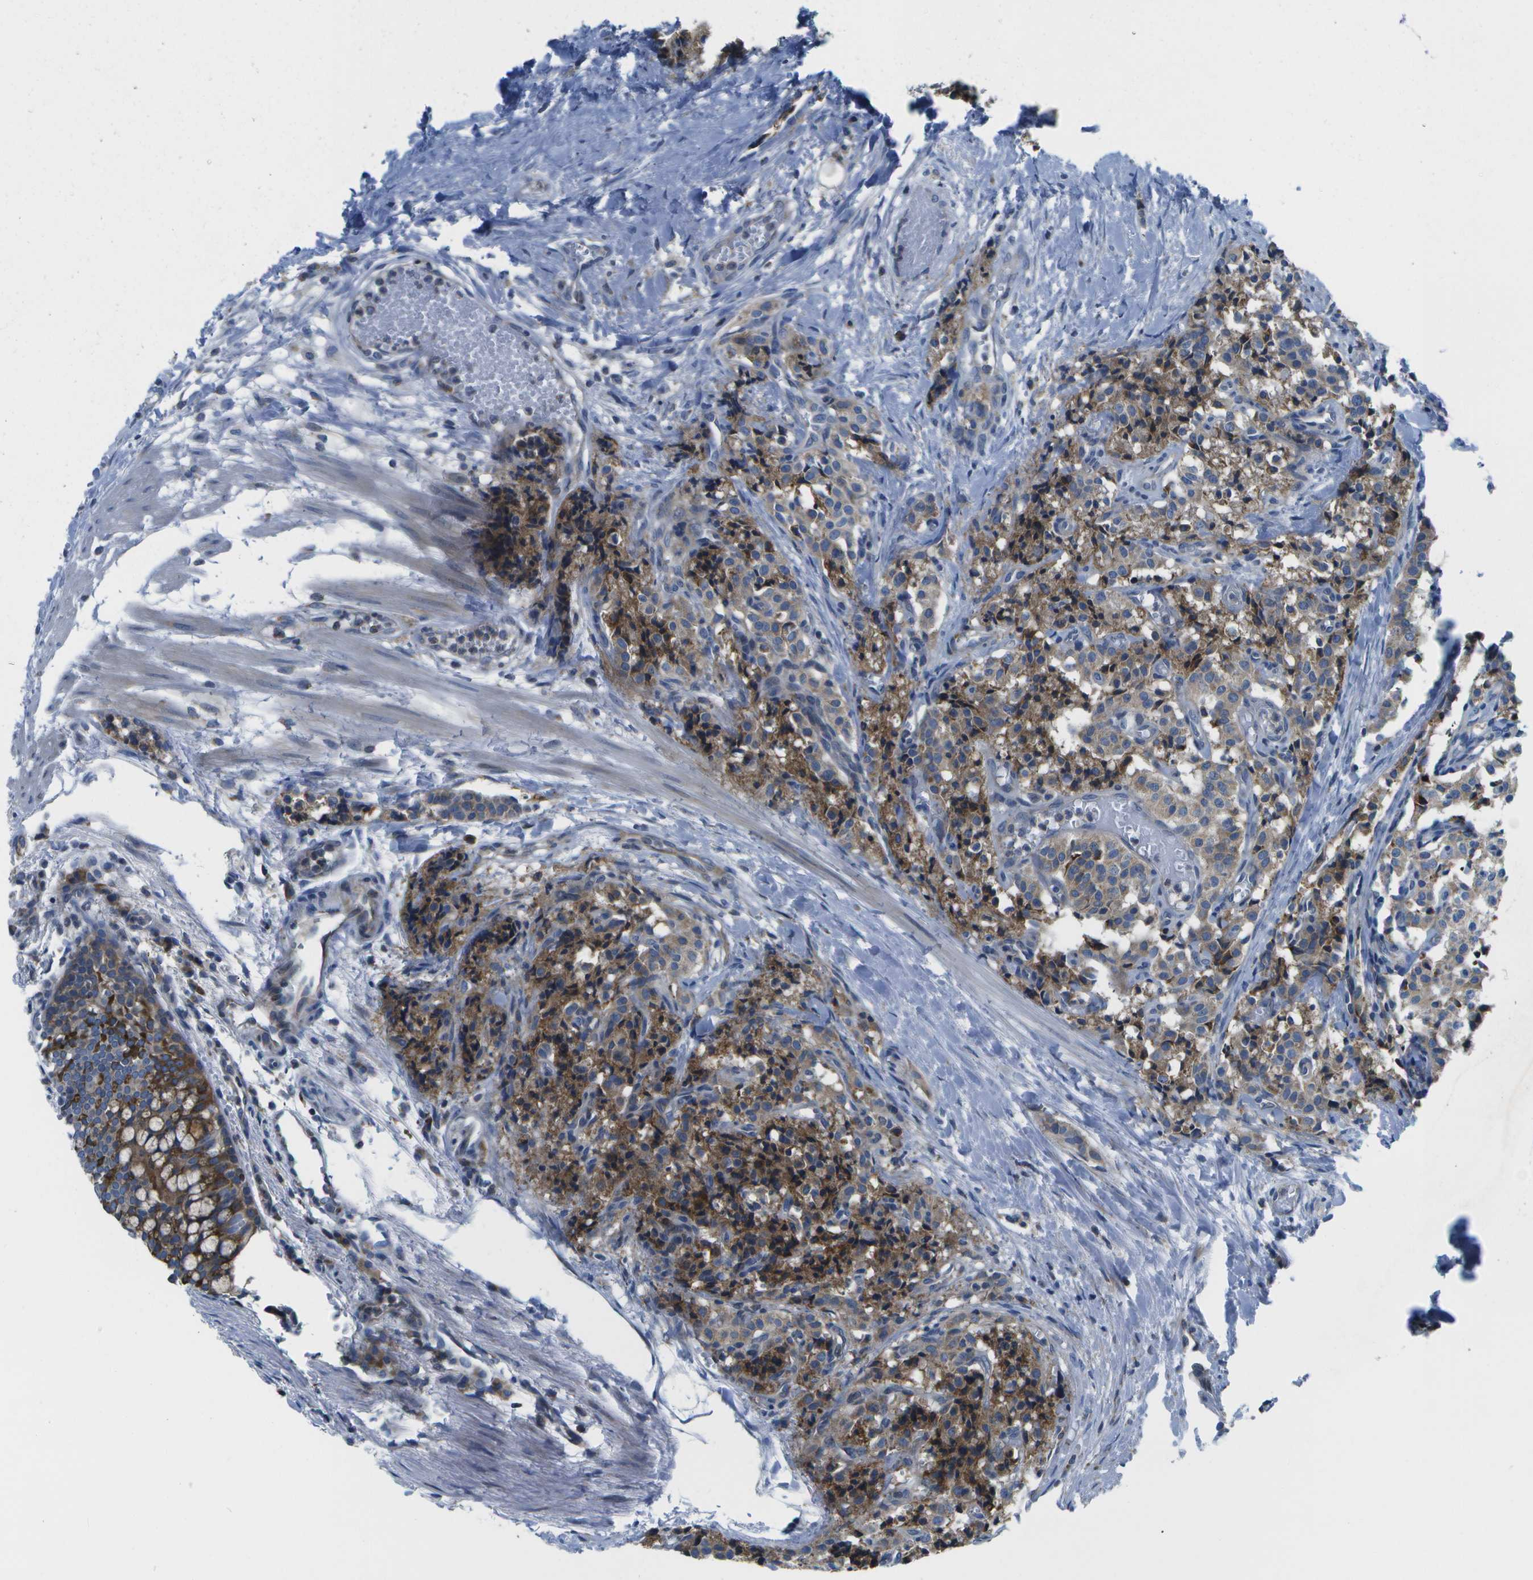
{"staining": {"intensity": "moderate", "quantity": ">75%", "location": "cytoplasmic/membranous"}, "tissue": "carcinoid", "cell_type": "Tumor cells", "image_type": "cancer", "snomed": [{"axis": "morphology", "description": "Carcinoid, malignant, NOS"}, {"axis": "topography", "description": "Lung"}], "caption": "The micrograph reveals a brown stain indicating the presence of a protein in the cytoplasmic/membranous of tumor cells in malignant carcinoid.", "gene": "GDF5", "patient": {"sex": "male", "age": 30}}